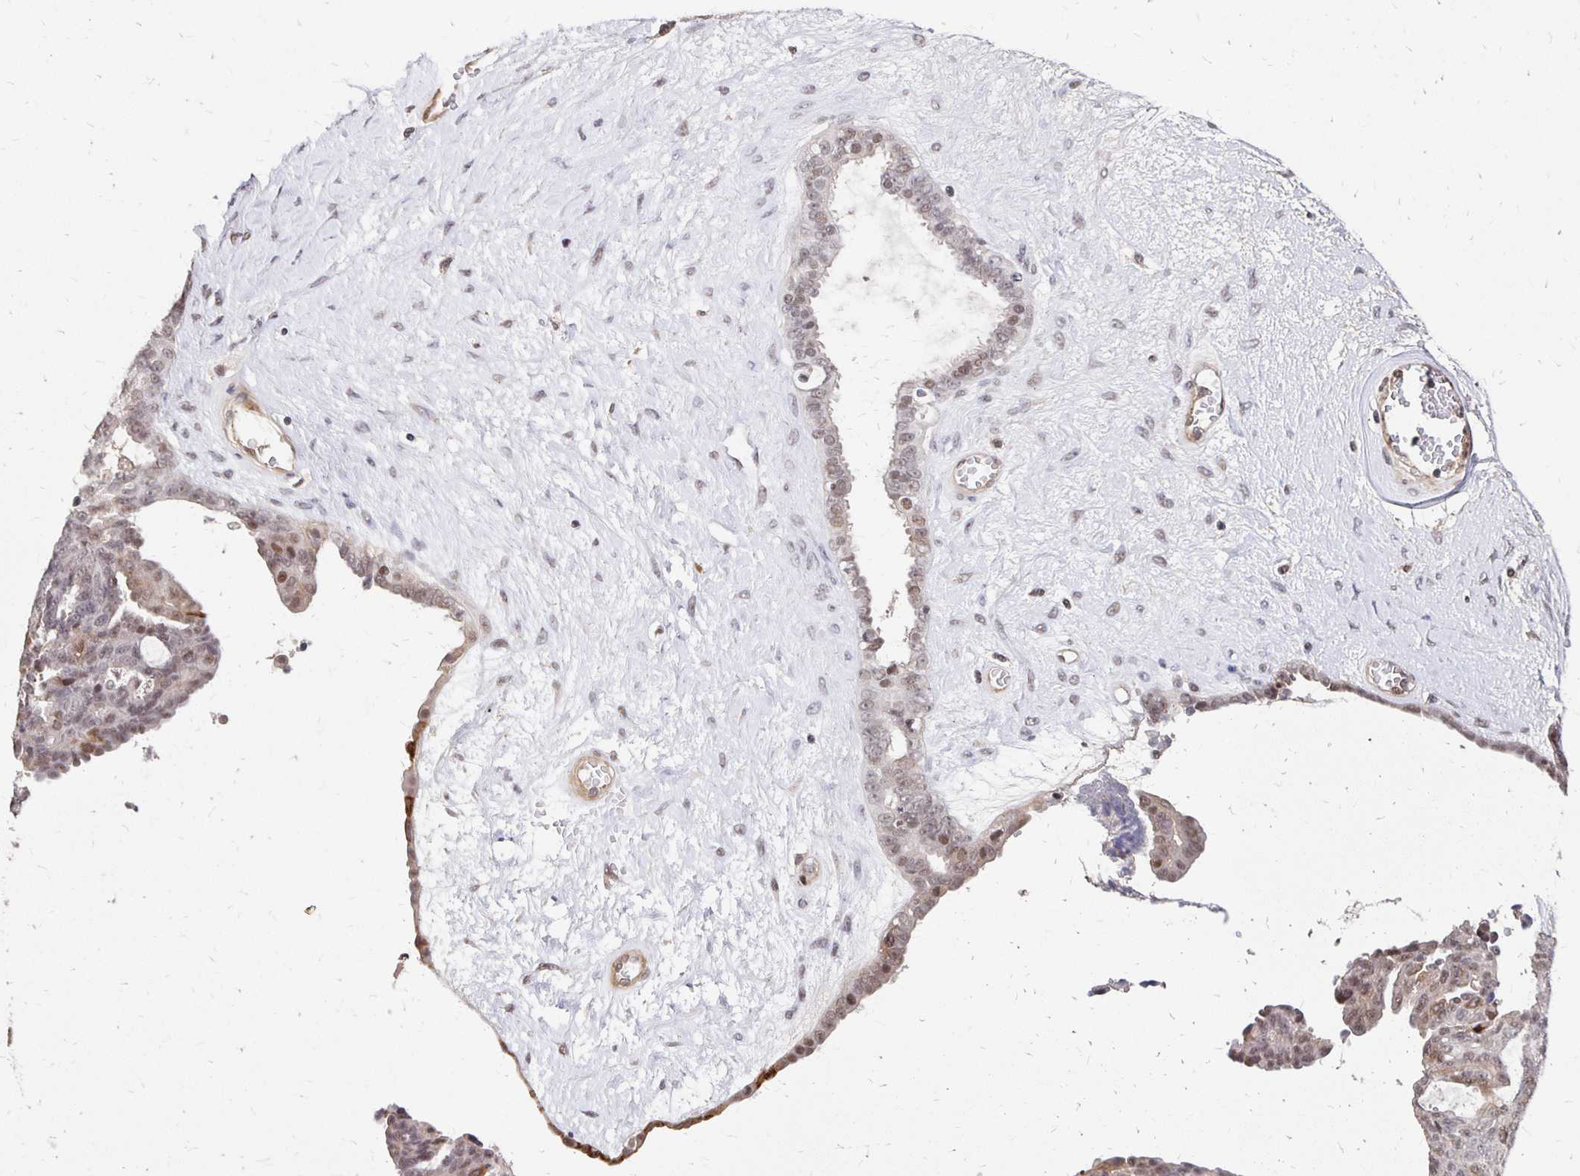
{"staining": {"intensity": "weak", "quantity": "25%-75%", "location": "nuclear"}, "tissue": "ovarian cancer", "cell_type": "Tumor cells", "image_type": "cancer", "snomed": [{"axis": "morphology", "description": "Cystadenocarcinoma, serous, NOS"}, {"axis": "topography", "description": "Ovary"}], "caption": "High-power microscopy captured an immunohistochemistry histopathology image of ovarian cancer, revealing weak nuclear staining in approximately 25%-75% of tumor cells. Using DAB (3,3'-diaminobenzidine) (brown) and hematoxylin (blue) stains, captured at high magnification using brightfield microscopy.", "gene": "CLASRP", "patient": {"sex": "female", "age": 71}}